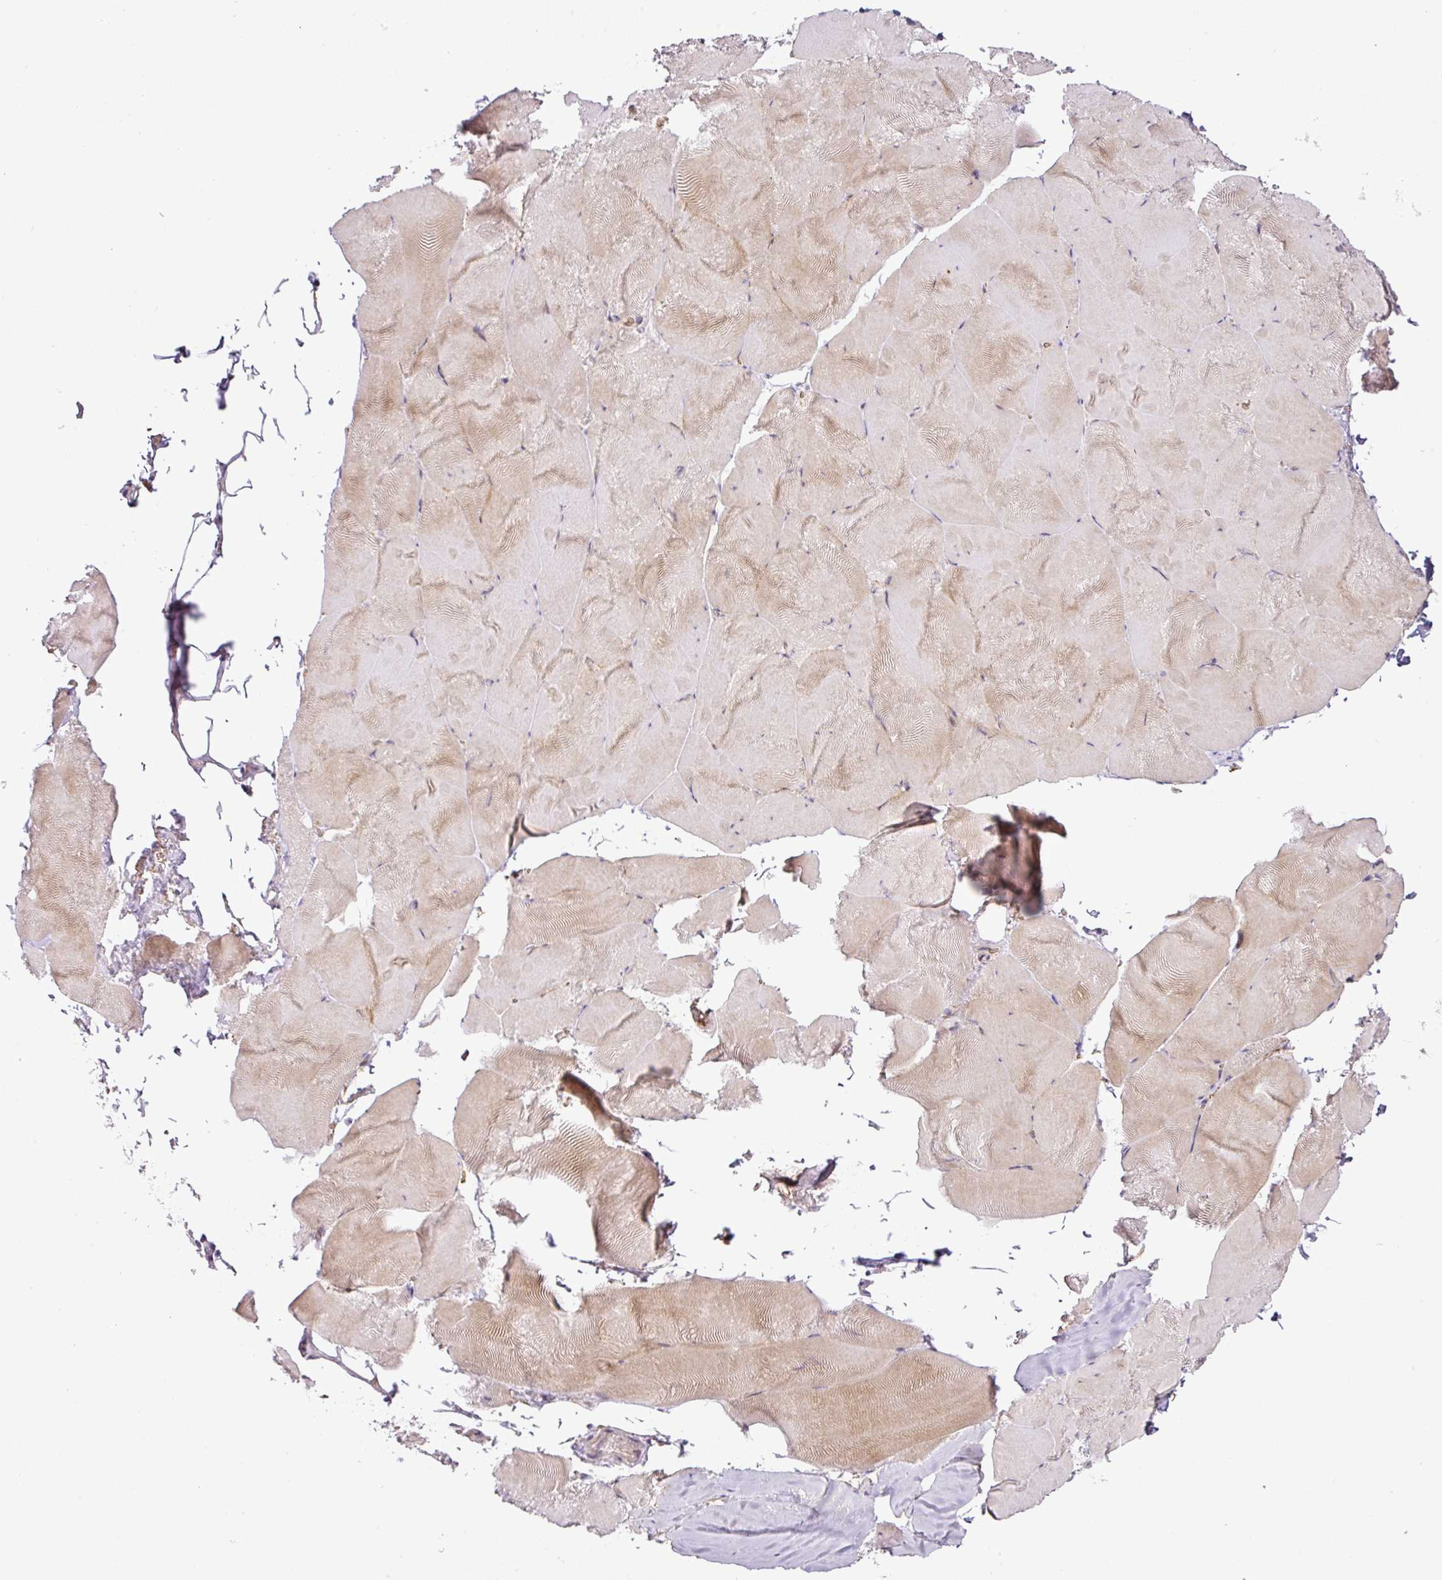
{"staining": {"intensity": "moderate", "quantity": "<25%", "location": "nuclear"}, "tissue": "skeletal muscle", "cell_type": "Myocytes", "image_type": "normal", "snomed": [{"axis": "morphology", "description": "Normal tissue, NOS"}, {"axis": "topography", "description": "Skeletal muscle"}], "caption": "Protein staining displays moderate nuclear staining in approximately <25% of myocytes in normal skeletal muscle.", "gene": "PARP2", "patient": {"sex": "female", "age": 64}}